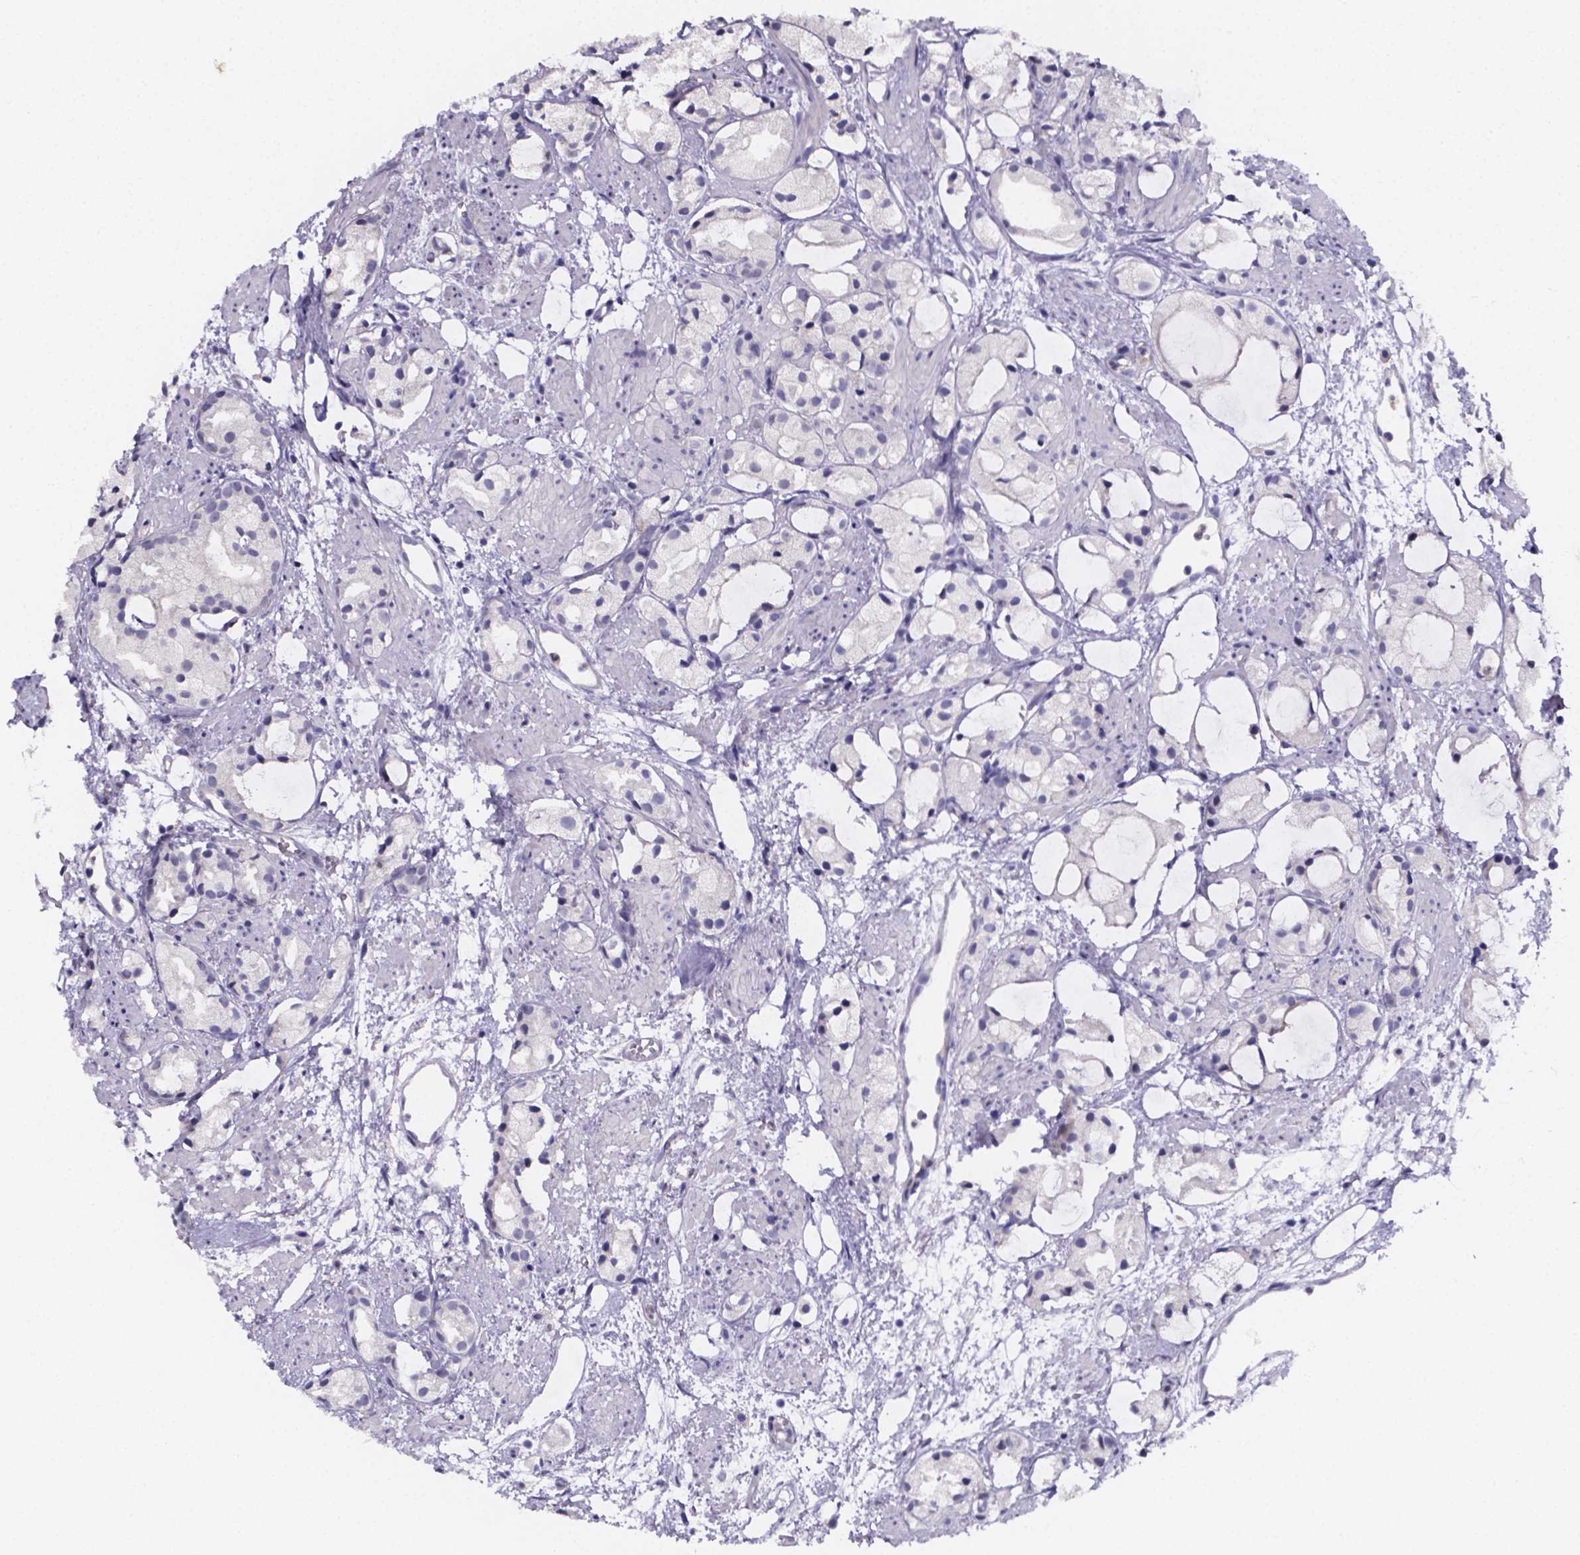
{"staining": {"intensity": "negative", "quantity": "none", "location": "none"}, "tissue": "prostate cancer", "cell_type": "Tumor cells", "image_type": "cancer", "snomed": [{"axis": "morphology", "description": "Adenocarcinoma, High grade"}, {"axis": "topography", "description": "Prostate"}], "caption": "High power microscopy micrograph of an IHC histopathology image of prostate cancer (high-grade adenocarcinoma), revealing no significant expression in tumor cells. Brightfield microscopy of immunohistochemistry stained with DAB (3,3'-diaminobenzidine) (brown) and hematoxylin (blue), captured at high magnification.", "gene": "IZUMO1", "patient": {"sex": "male", "age": 85}}